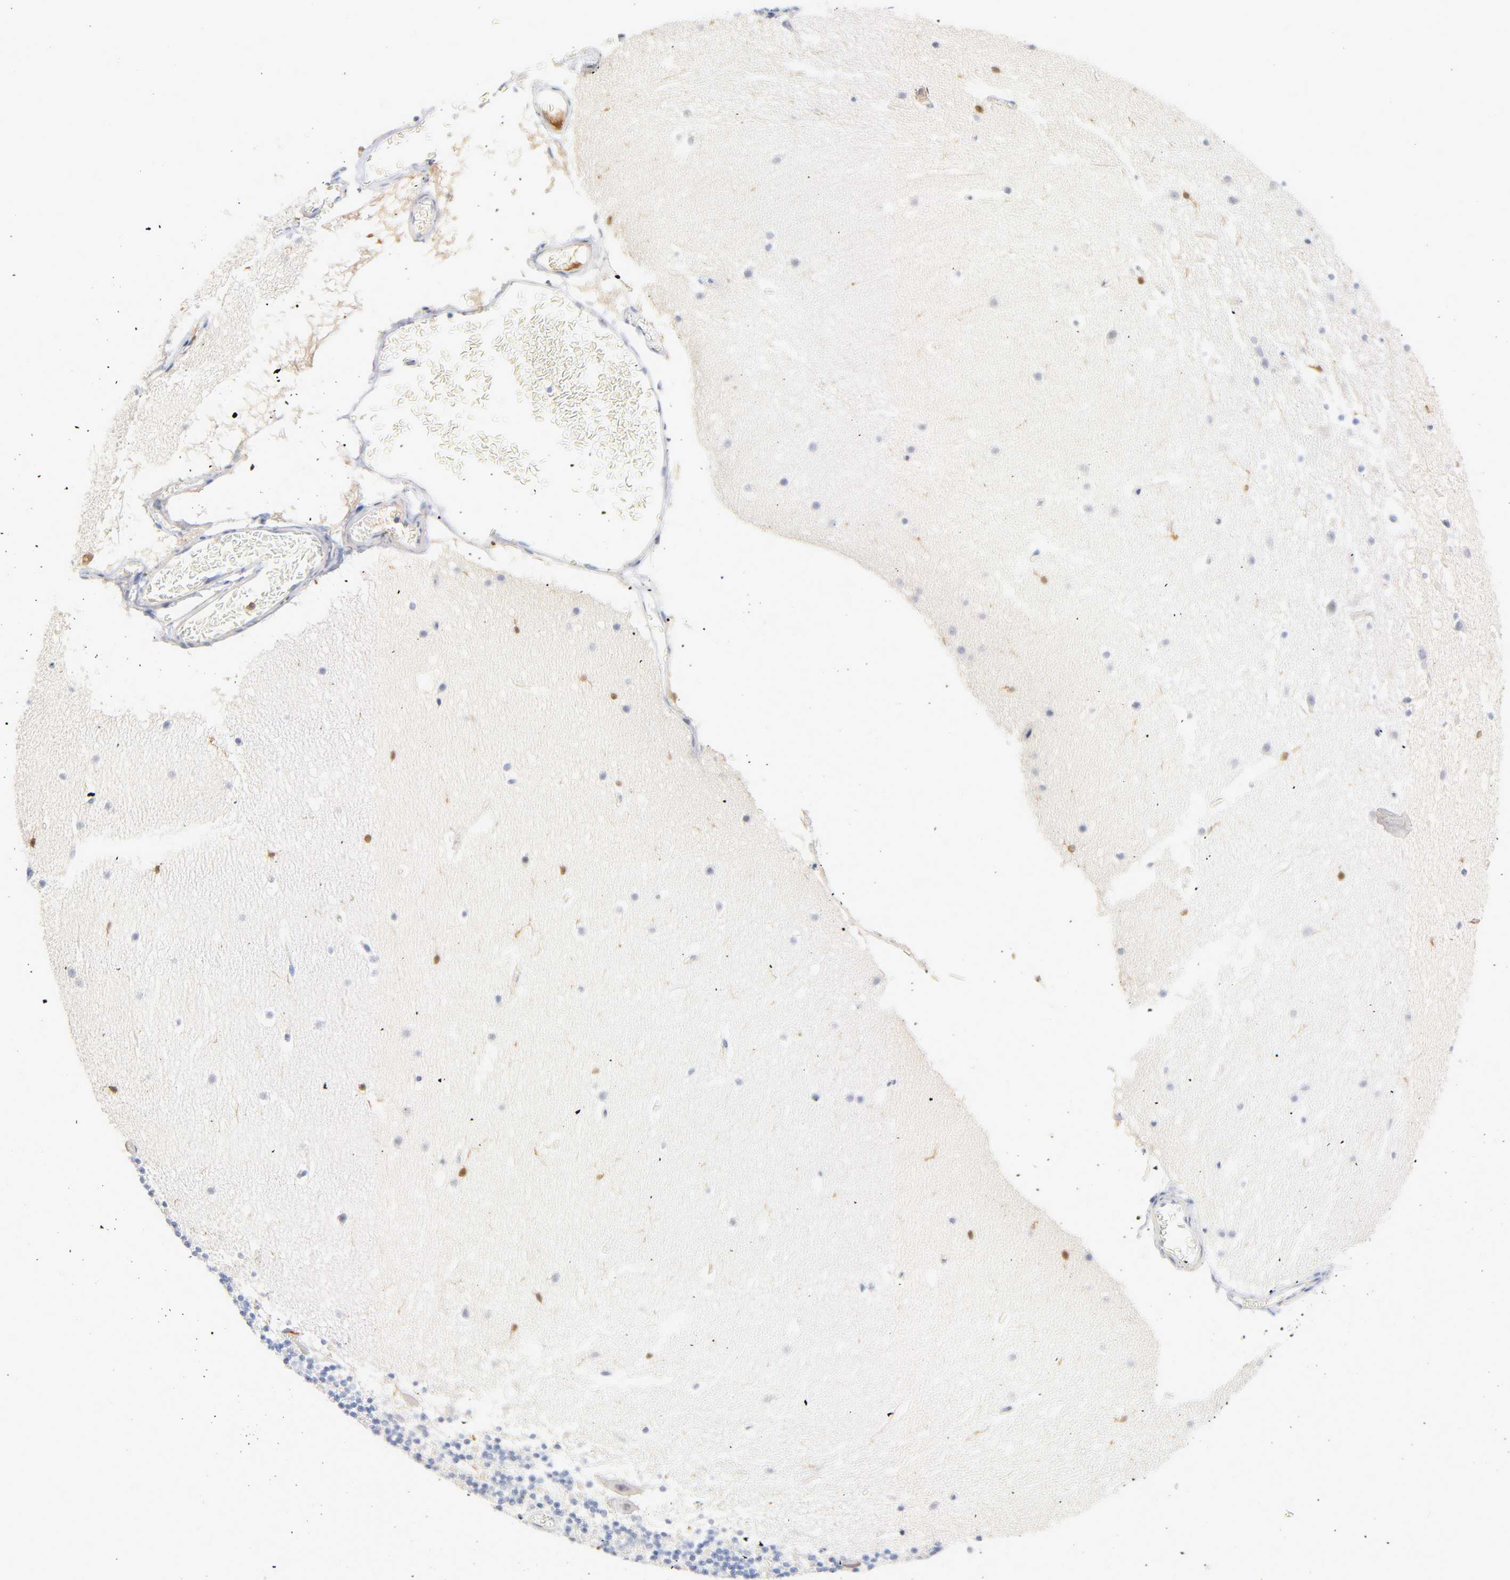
{"staining": {"intensity": "negative", "quantity": "none", "location": "none"}, "tissue": "cerebellum", "cell_type": "Cells in granular layer", "image_type": "normal", "snomed": [{"axis": "morphology", "description": "Normal tissue, NOS"}, {"axis": "topography", "description": "Cerebellum"}], "caption": "DAB immunohistochemical staining of benign human cerebellum exhibits no significant staining in cells in granular layer.", "gene": "IL18", "patient": {"sex": "male", "age": 45}}